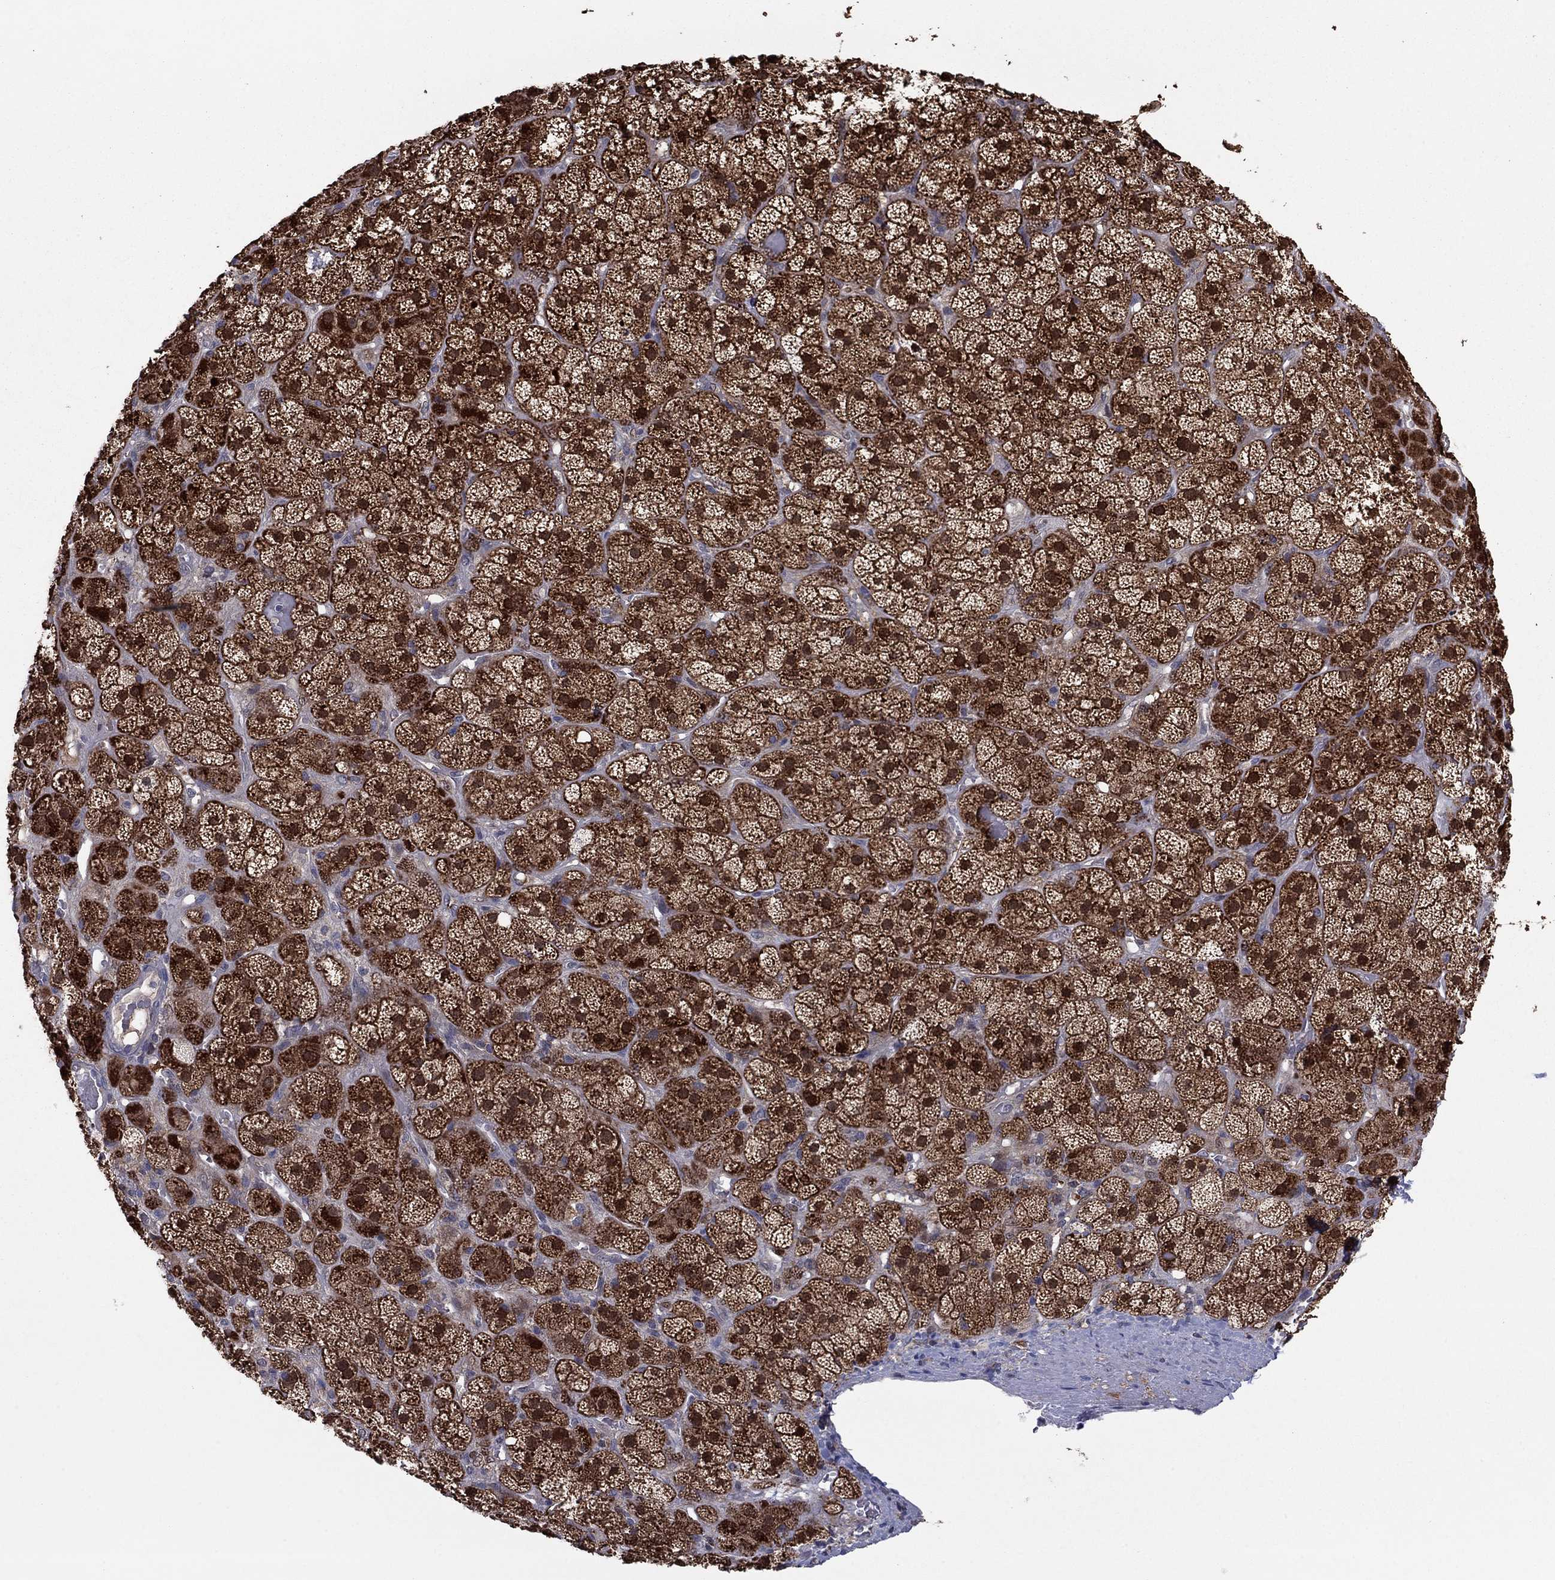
{"staining": {"intensity": "strong", "quantity": ">75%", "location": "cytoplasmic/membranous,nuclear"}, "tissue": "adrenal gland", "cell_type": "Glandular cells", "image_type": "normal", "snomed": [{"axis": "morphology", "description": "Normal tissue, NOS"}, {"axis": "topography", "description": "Adrenal gland"}], "caption": "An IHC image of benign tissue is shown. Protein staining in brown labels strong cytoplasmic/membranous,nuclear positivity in adrenal gland within glandular cells. The staining is performed using DAB brown chromogen to label protein expression. The nuclei are counter-stained blue using hematoxylin.", "gene": "GRHPR", "patient": {"sex": "male", "age": 57}}